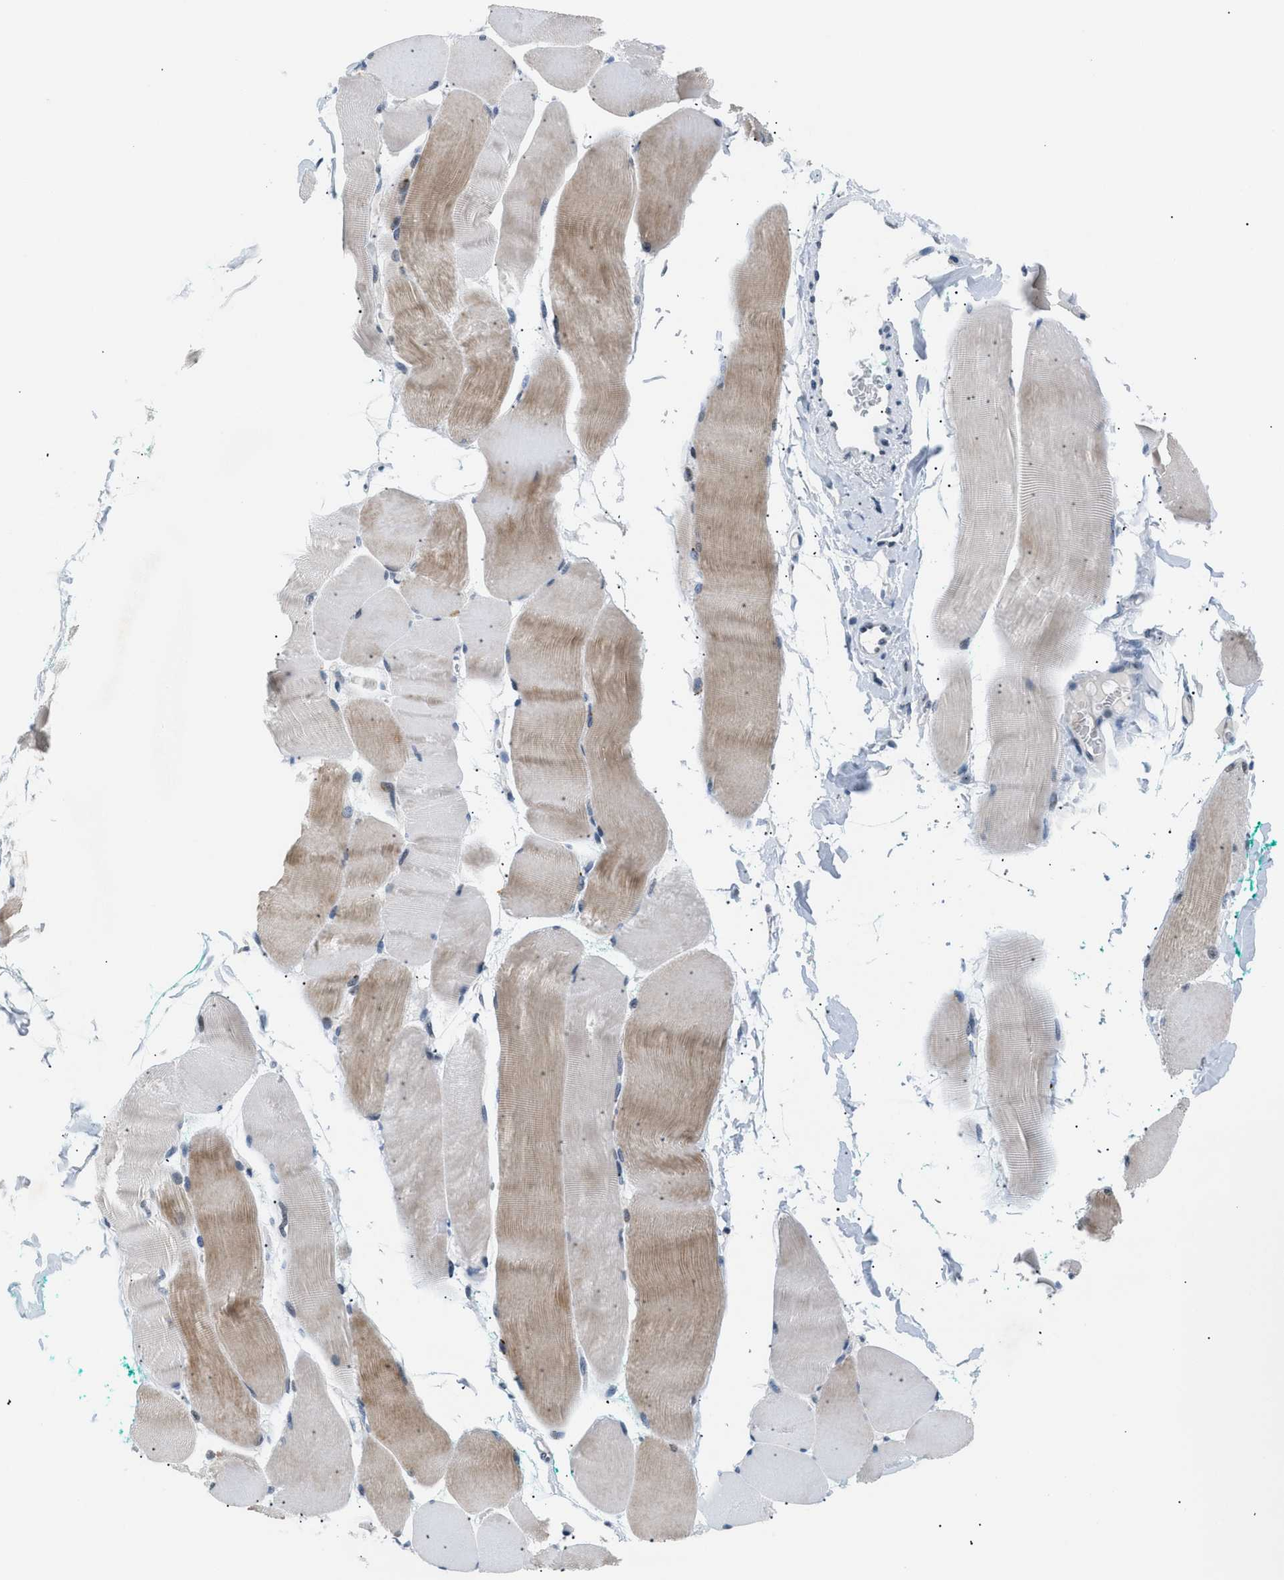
{"staining": {"intensity": "moderate", "quantity": "25%-75%", "location": "cytoplasmic/membranous"}, "tissue": "skeletal muscle", "cell_type": "Myocytes", "image_type": "normal", "snomed": [{"axis": "morphology", "description": "Normal tissue, NOS"}, {"axis": "morphology", "description": "Squamous cell carcinoma, NOS"}, {"axis": "topography", "description": "Skeletal muscle"}], "caption": "Immunohistochemistry staining of benign skeletal muscle, which reveals medium levels of moderate cytoplasmic/membranous expression in approximately 25%-75% of myocytes indicating moderate cytoplasmic/membranous protein positivity. The staining was performed using DAB (3,3'-diaminobenzidine) (brown) for protein detection and nuclei were counterstained in hematoxylin (blue).", "gene": "KCNC3", "patient": {"sex": "male", "age": 51}}